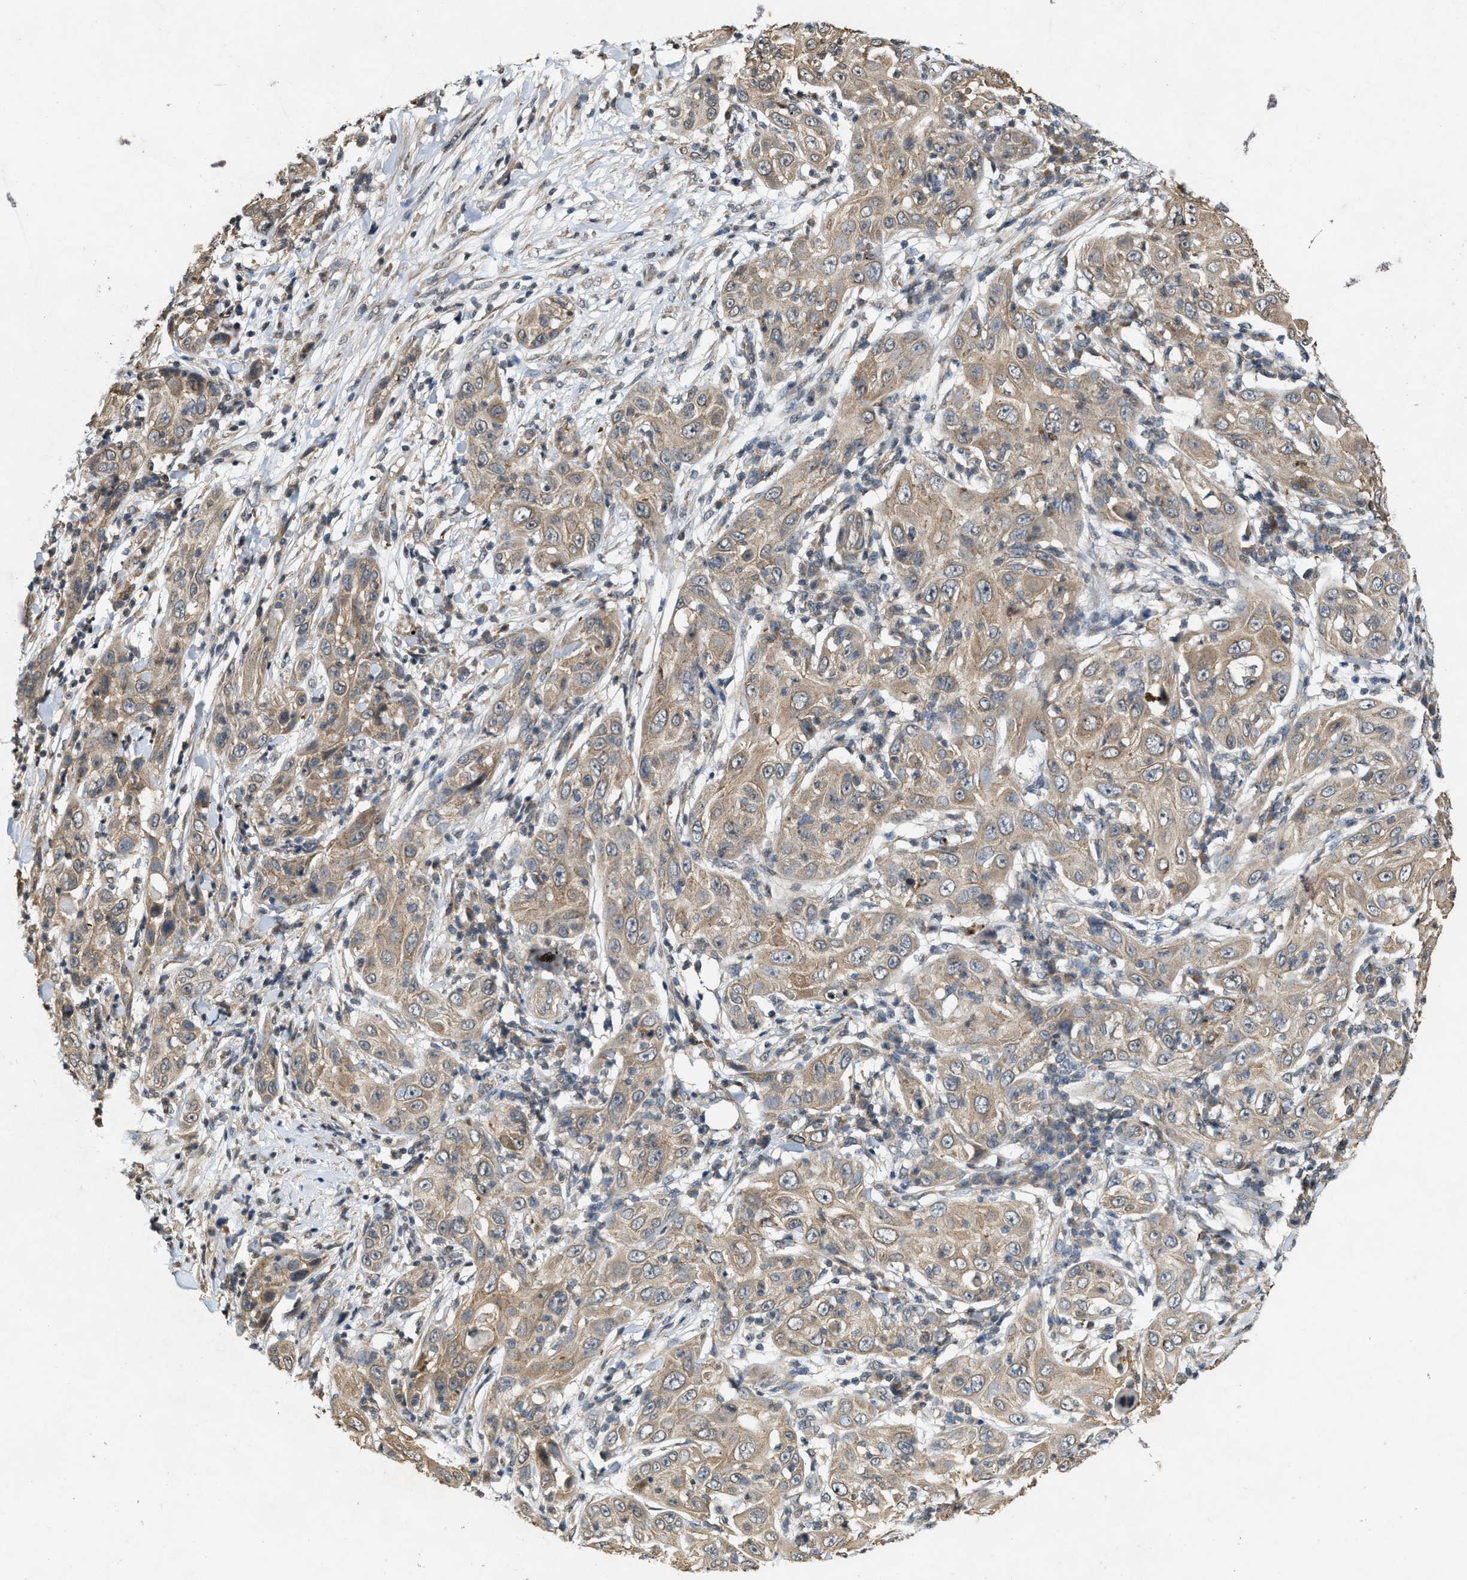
{"staining": {"intensity": "weak", "quantity": ">75%", "location": "cytoplasmic/membranous"}, "tissue": "skin cancer", "cell_type": "Tumor cells", "image_type": "cancer", "snomed": [{"axis": "morphology", "description": "Squamous cell carcinoma, NOS"}, {"axis": "topography", "description": "Skin"}], "caption": "Skin cancer stained with a protein marker reveals weak staining in tumor cells.", "gene": "KIF21A", "patient": {"sex": "female", "age": 88}}